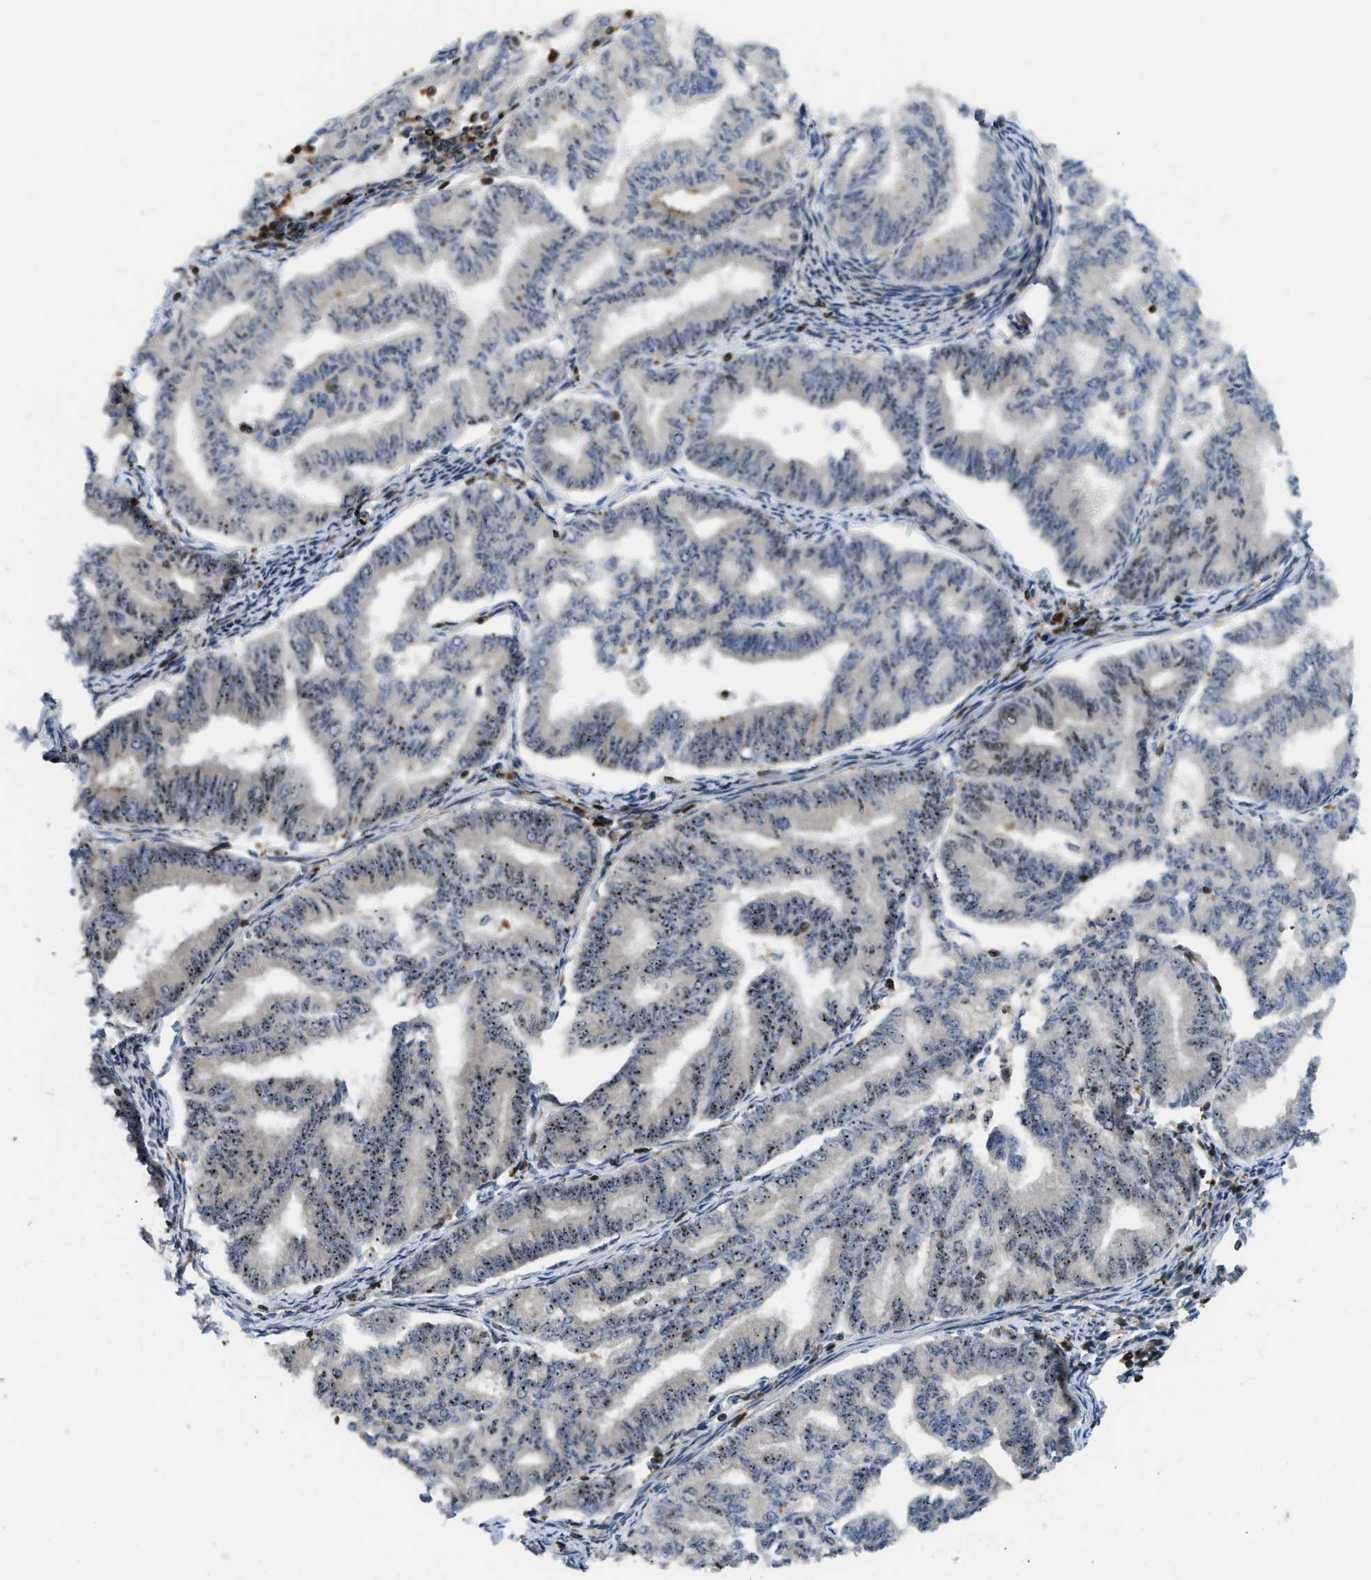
{"staining": {"intensity": "moderate", "quantity": "25%-75%", "location": "nuclear"}, "tissue": "endometrial cancer", "cell_type": "Tumor cells", "image_type": "cancer", "snomed": [{"axis": "morphology", "description": "Adenocarcinoma, NOS"}, {"axis": "topography", "description": "Endometrium"}], "caption": "Brown immunohistochemical staining in adenocarcinoma (endometrial) reveals moderate nuclear expression in approximately 25%-75% of tumor cells.", "gene": "E2F1", "patient": {"sex": "female", "age": 79}}